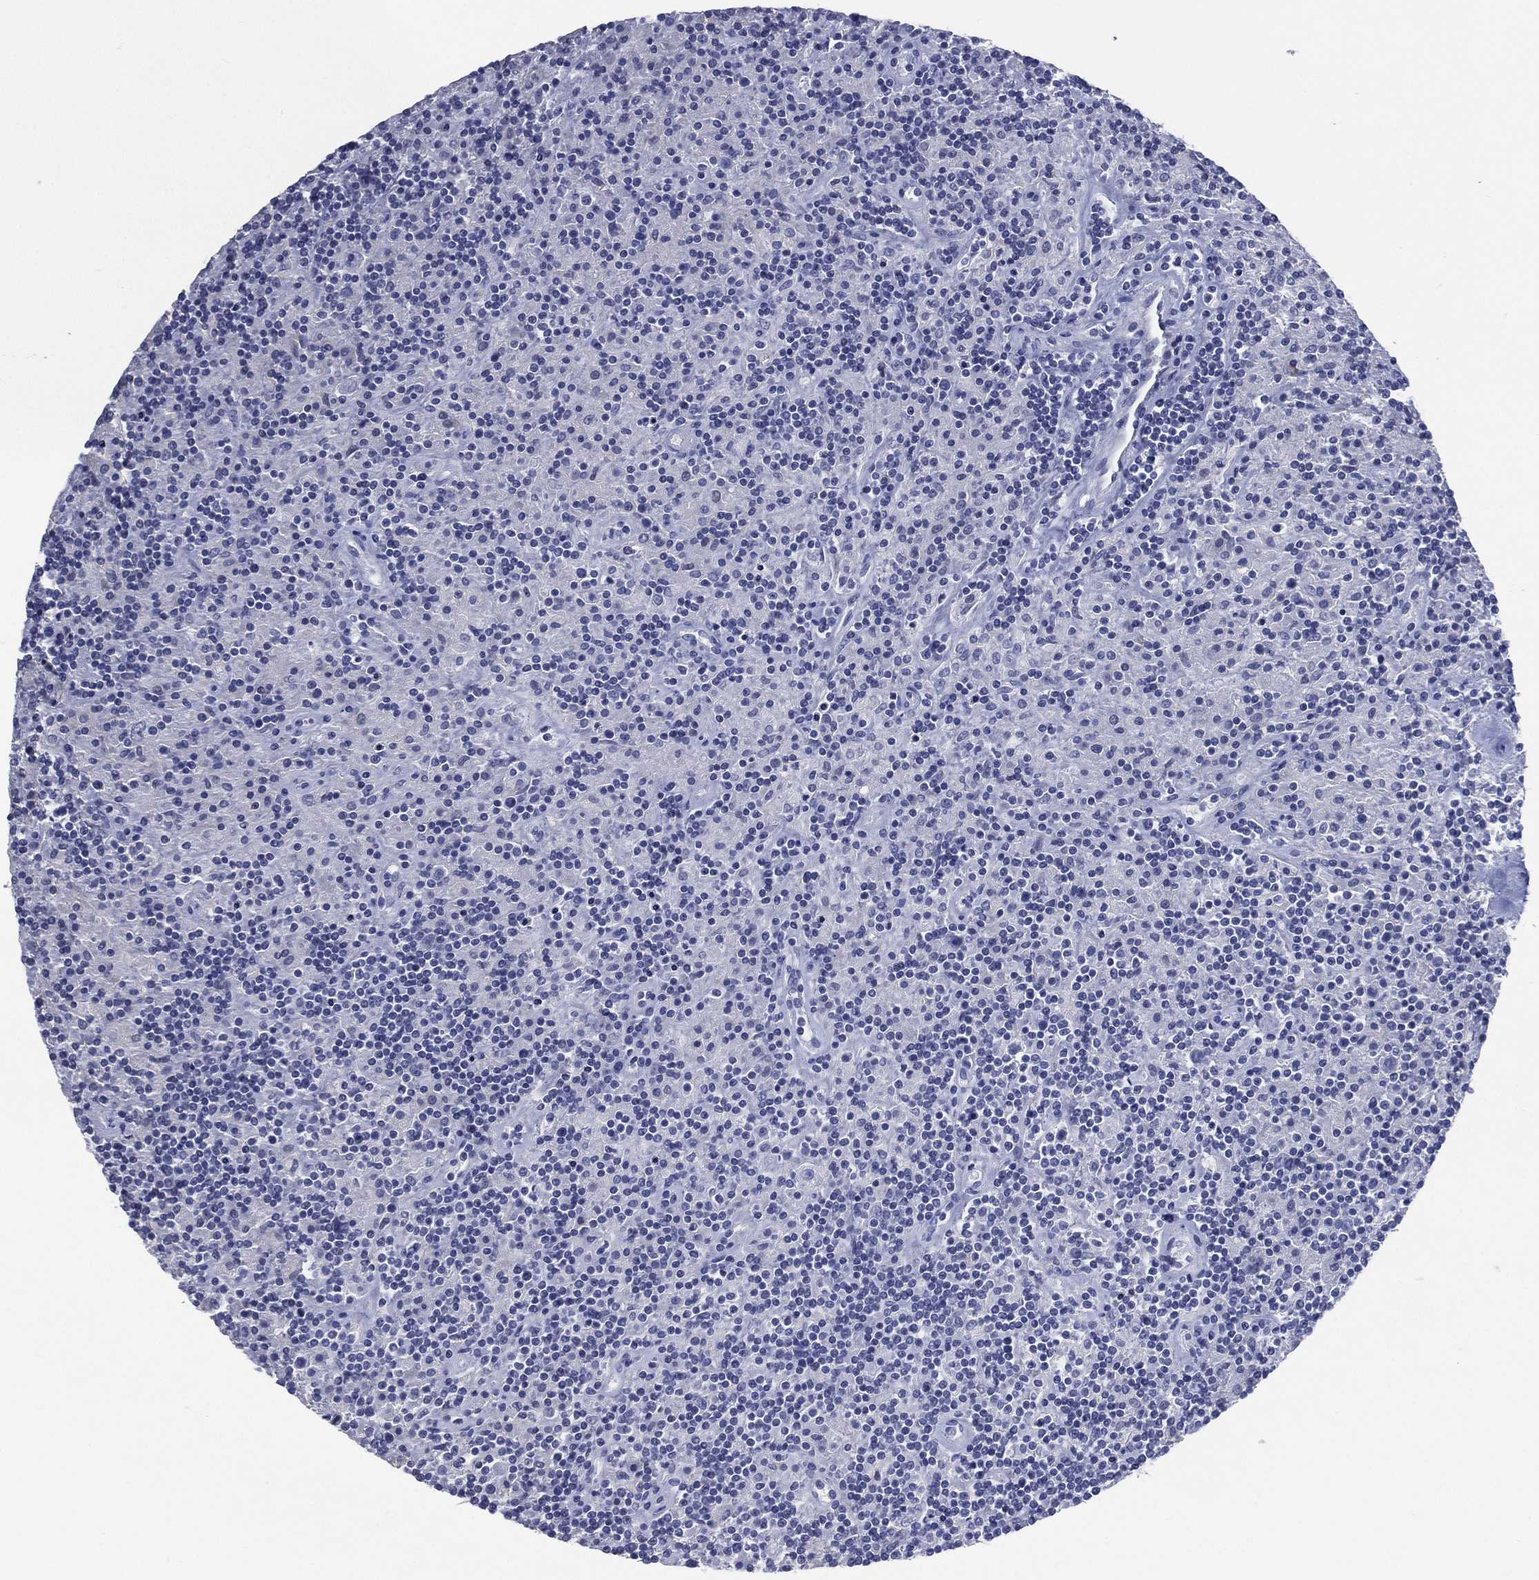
{"staining": {"intensity": "negative", "quantity": "none", "location": "none"}, "tissue": "lymphoma", "cell_type": "Tumor cells", "image_type": "cancer", "snomed": [{"axis": "morphology", "description": "Hodgkin's disease, NOS"}, {"axis": "topography", "description": "Lymph node"}], "caption": "A micrograph of lymphoma stained for a protein displays no brown staining in tumor cells.", "gene": "TMEM247", "patient": {"sex": "male", "age": 70}}